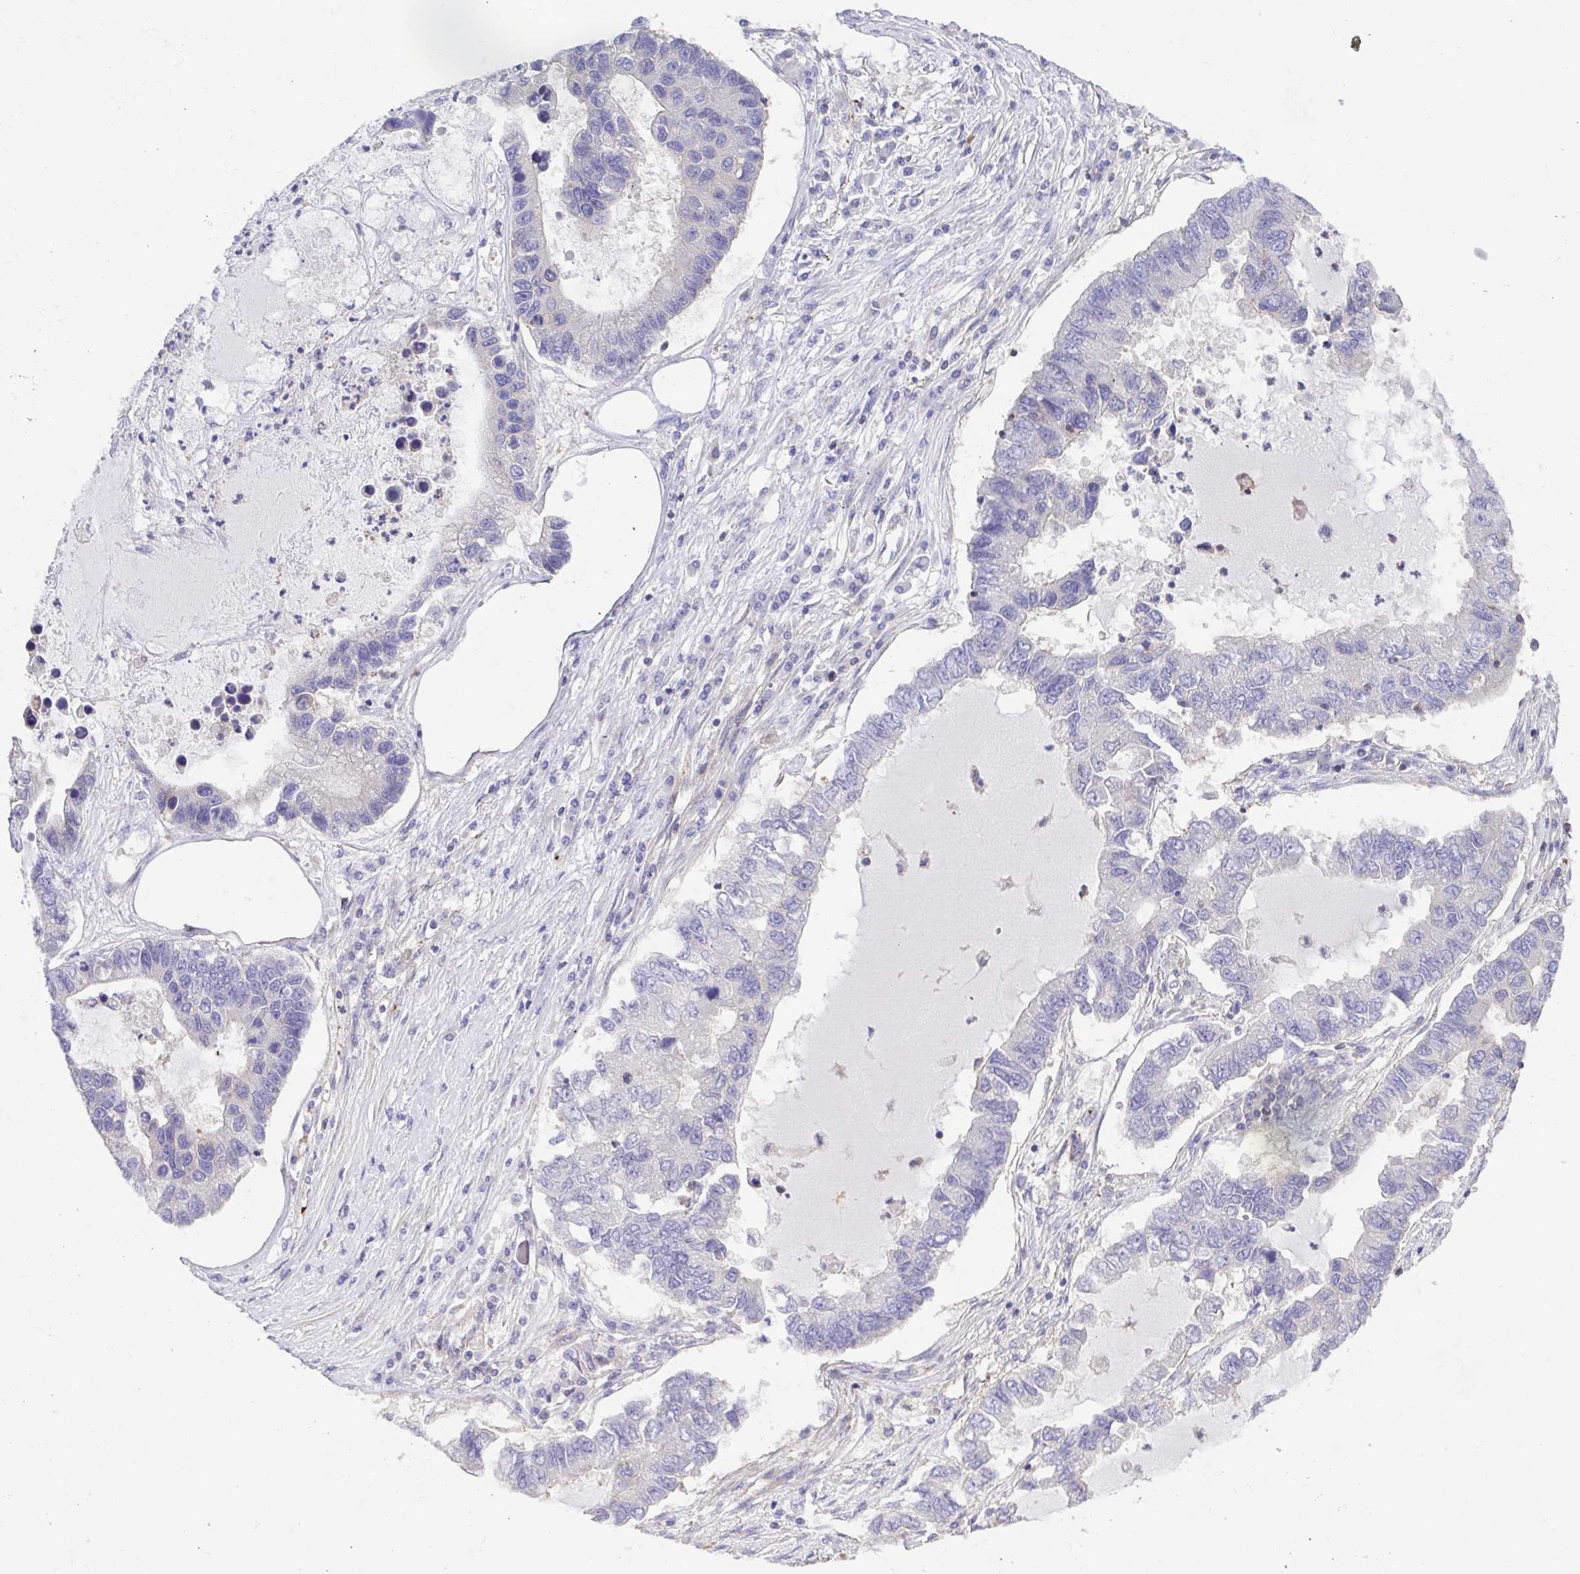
{"staining": {"intensity": "negative", "quantity": "none", "location": "none"}, "tissue": "lung cancer", "cell_type": "Tumor cells", "image_type": "cancer", "snomed": [{"axis": "morphology", "description": "Adenocarcinoma, NOS"}, {"axis": "topography", "description": "Bronchus"}, {"axis": "topography", "description": "Lung"}], "caption": "The micrograph reveals no significant expression in tumor cells of lung cancer (adenocarcinoma).", "gene": "PRR14L", "patient": {"sex": "female", "age": 51}}